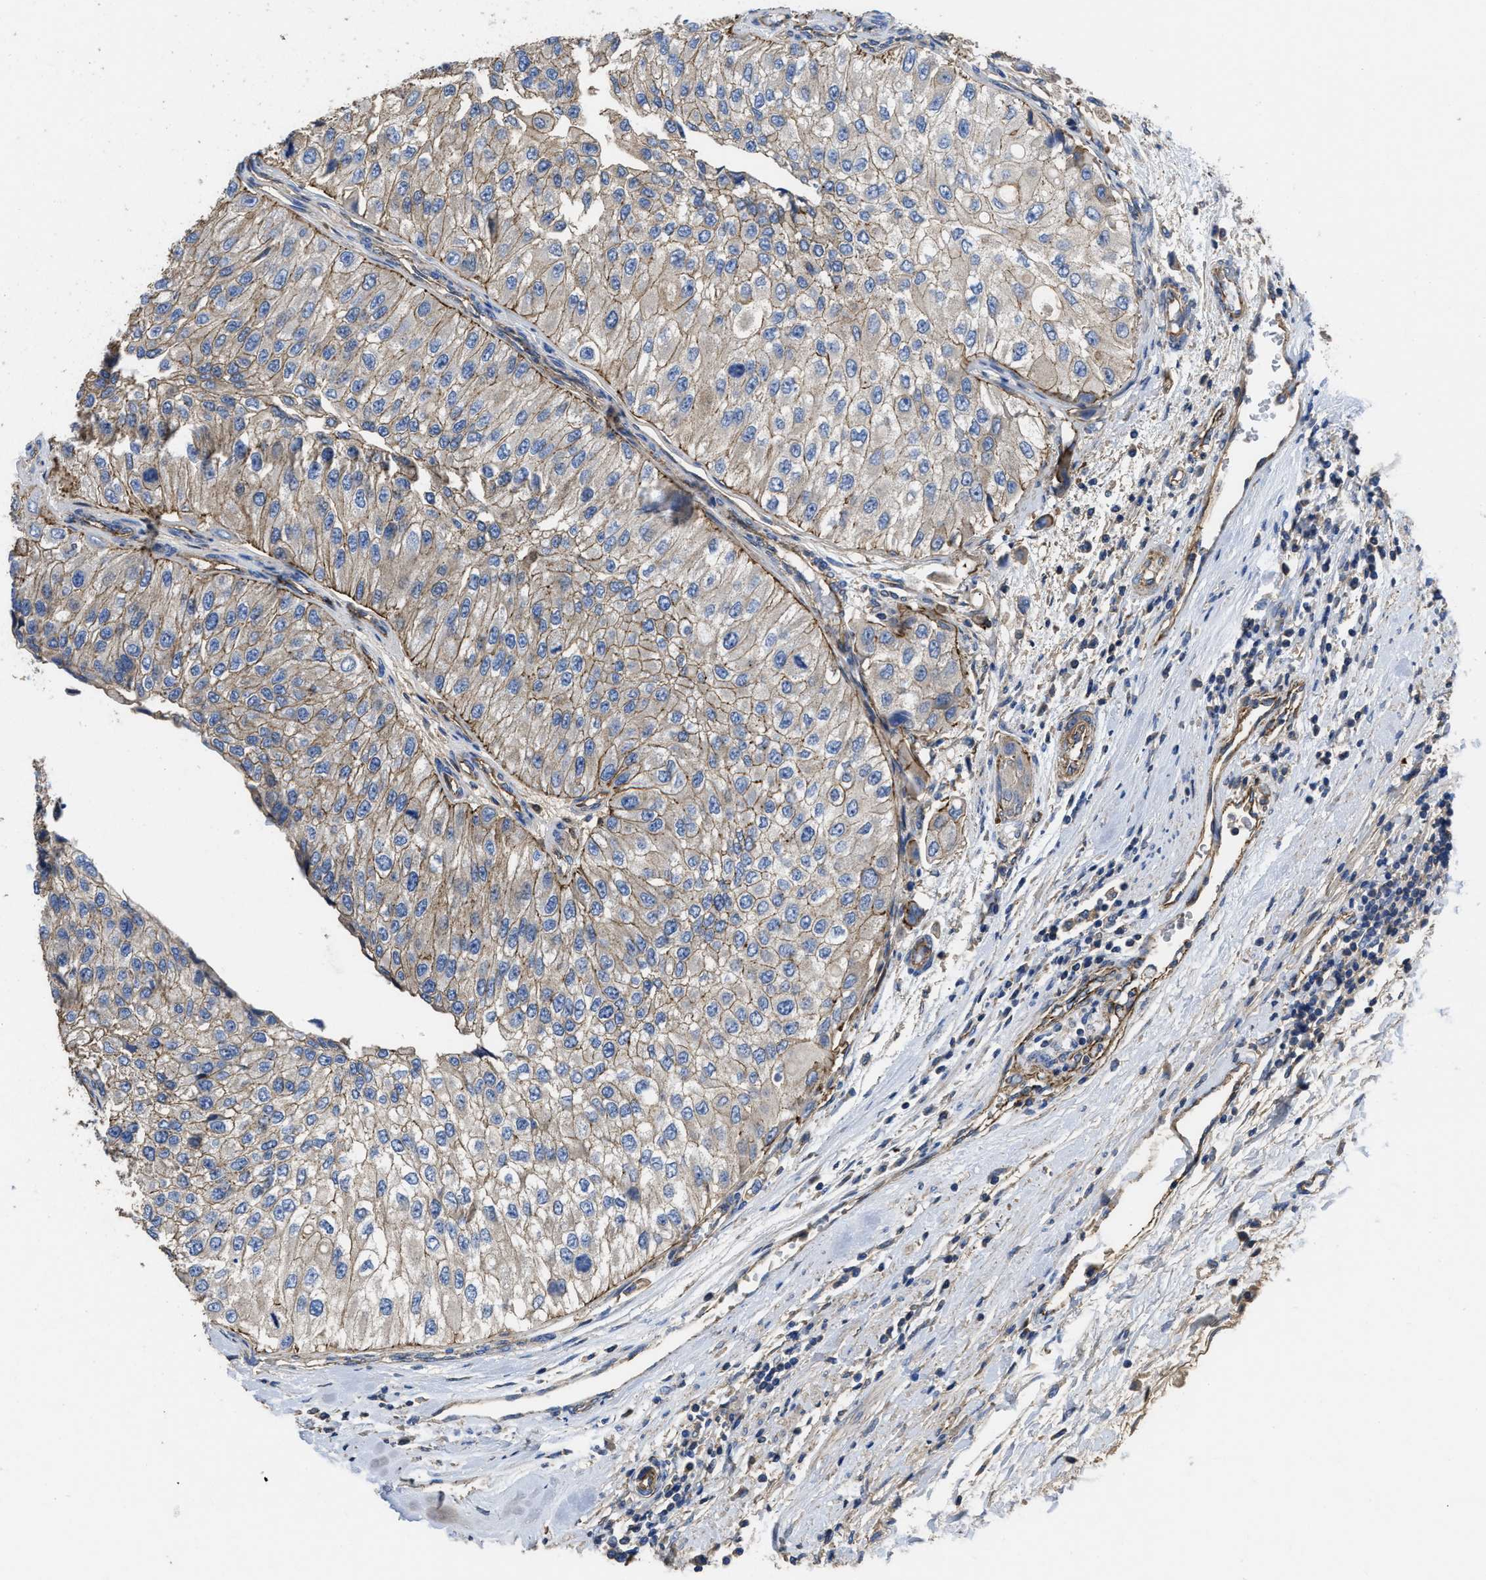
{"staining": {"intensity": "weak", "quantity": "25%-75%", "location": "cytoplasmic/membranous"}, "tissue": "urothelial cancer", "cell_type": "Tumor cells", "image_type": "cancer", "snomed": [{"axis": "morphology", "description": "Urothelial carcinoma, High grade"}, {"axis": "topography", "description": "Kidney"}, {"axis": "topography", "description": "Urinary bladder"}], "caption": "Tumor cells show low levels of weak cytoplasmic/membranous staining in about 25%-75% of cells in human urothelial carcinoma (high-grade).", "gene": "USP4", "patient": {"sex": "male", "age": 77}}